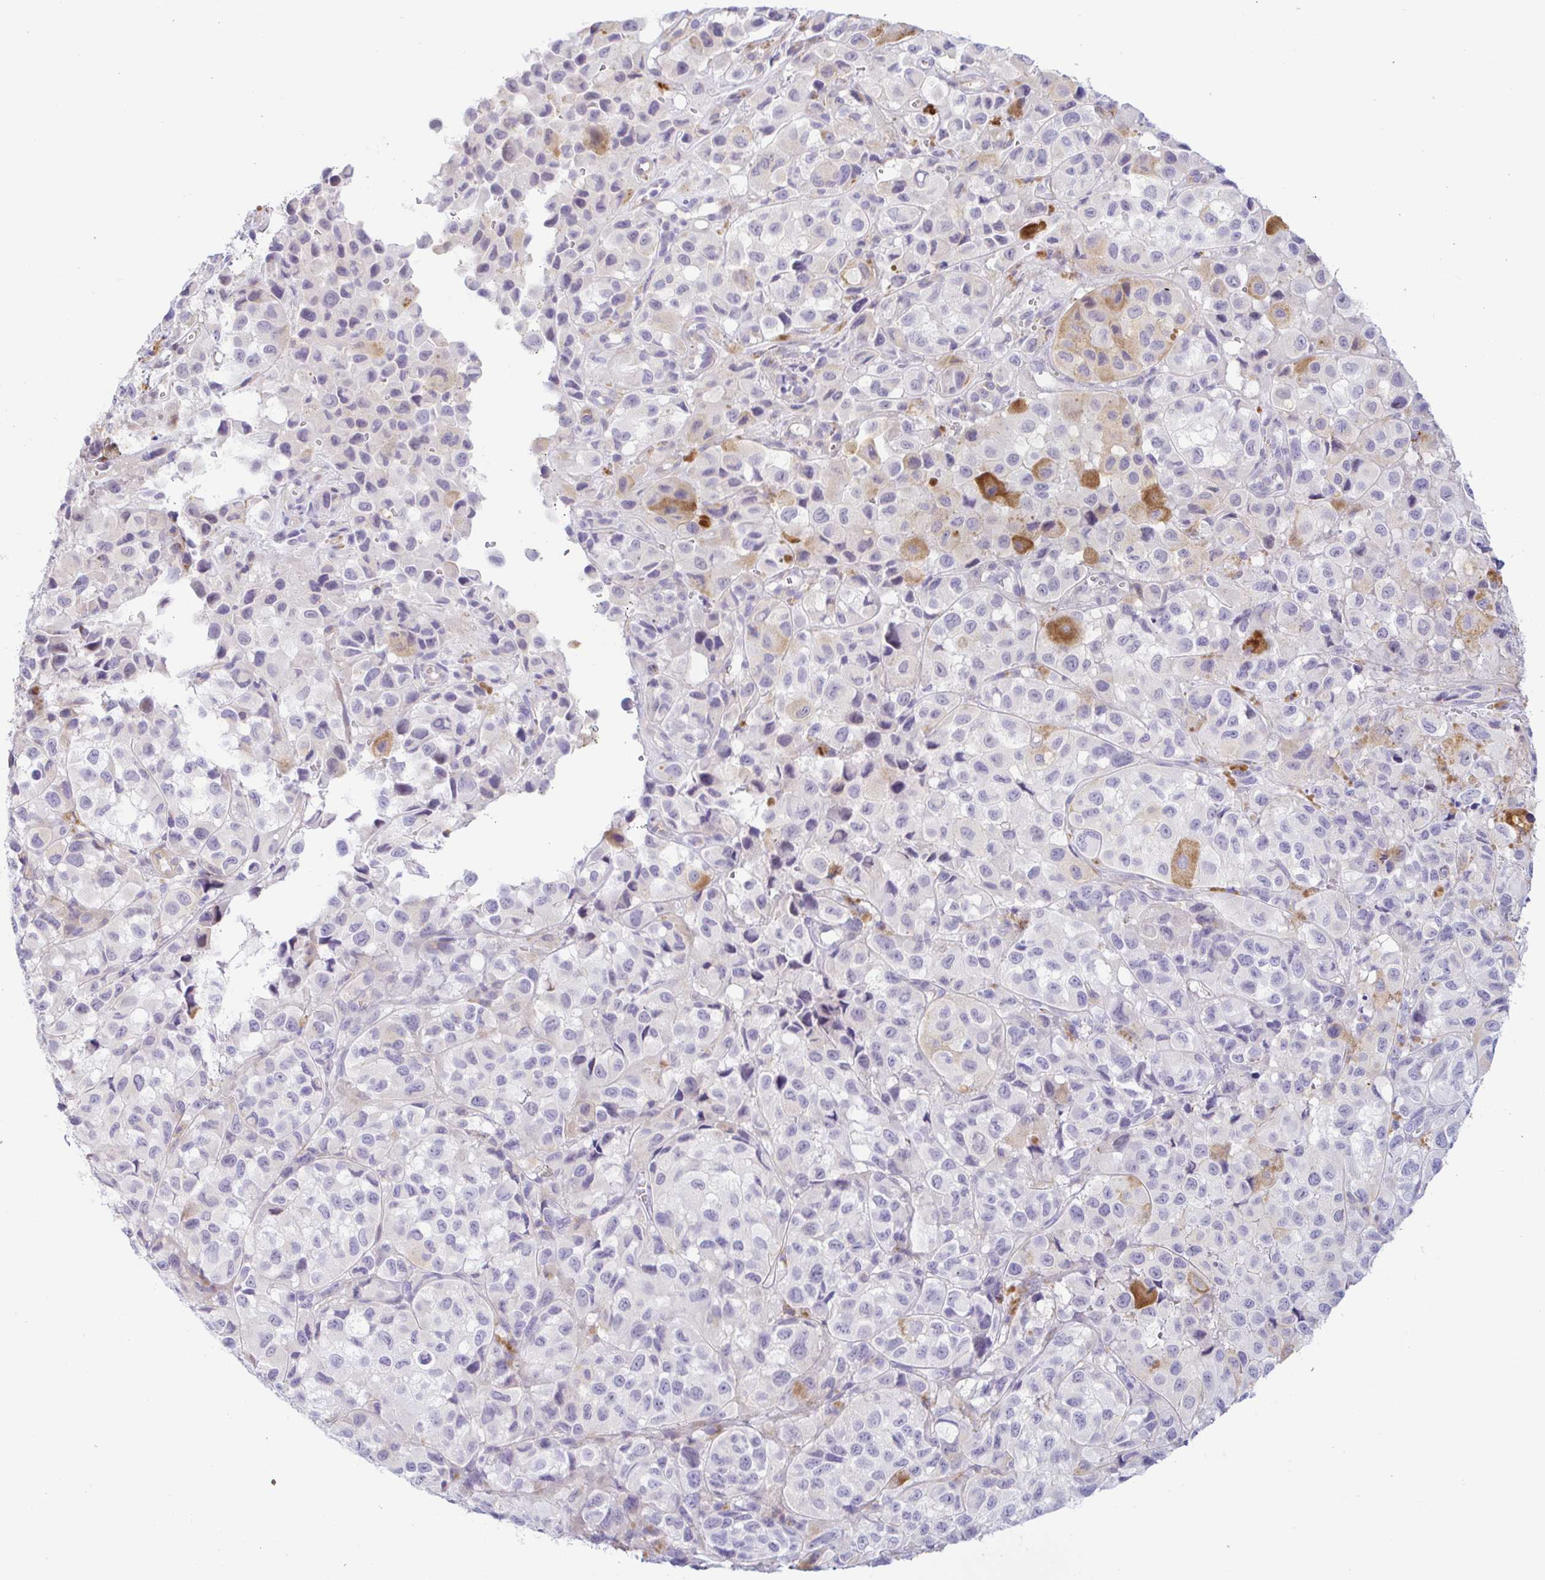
{"staining": {"intensity": "negative", "quantity": "none", "location": "none"}, "tissue": "melanoma", "cell_type": "Tumor cells", "image_type": "cancer", "snomed": [{"axis": "morphology", "description": "Malignant melanoma, NOS"}, {"axis": "topography", "description": "Skin"}], "caption": "Immunohistochemical staining of melanoma shows no significant expression in tumor cells.", "gene": "PINLYP", "patient": {"sex": "male", "age": 93}}